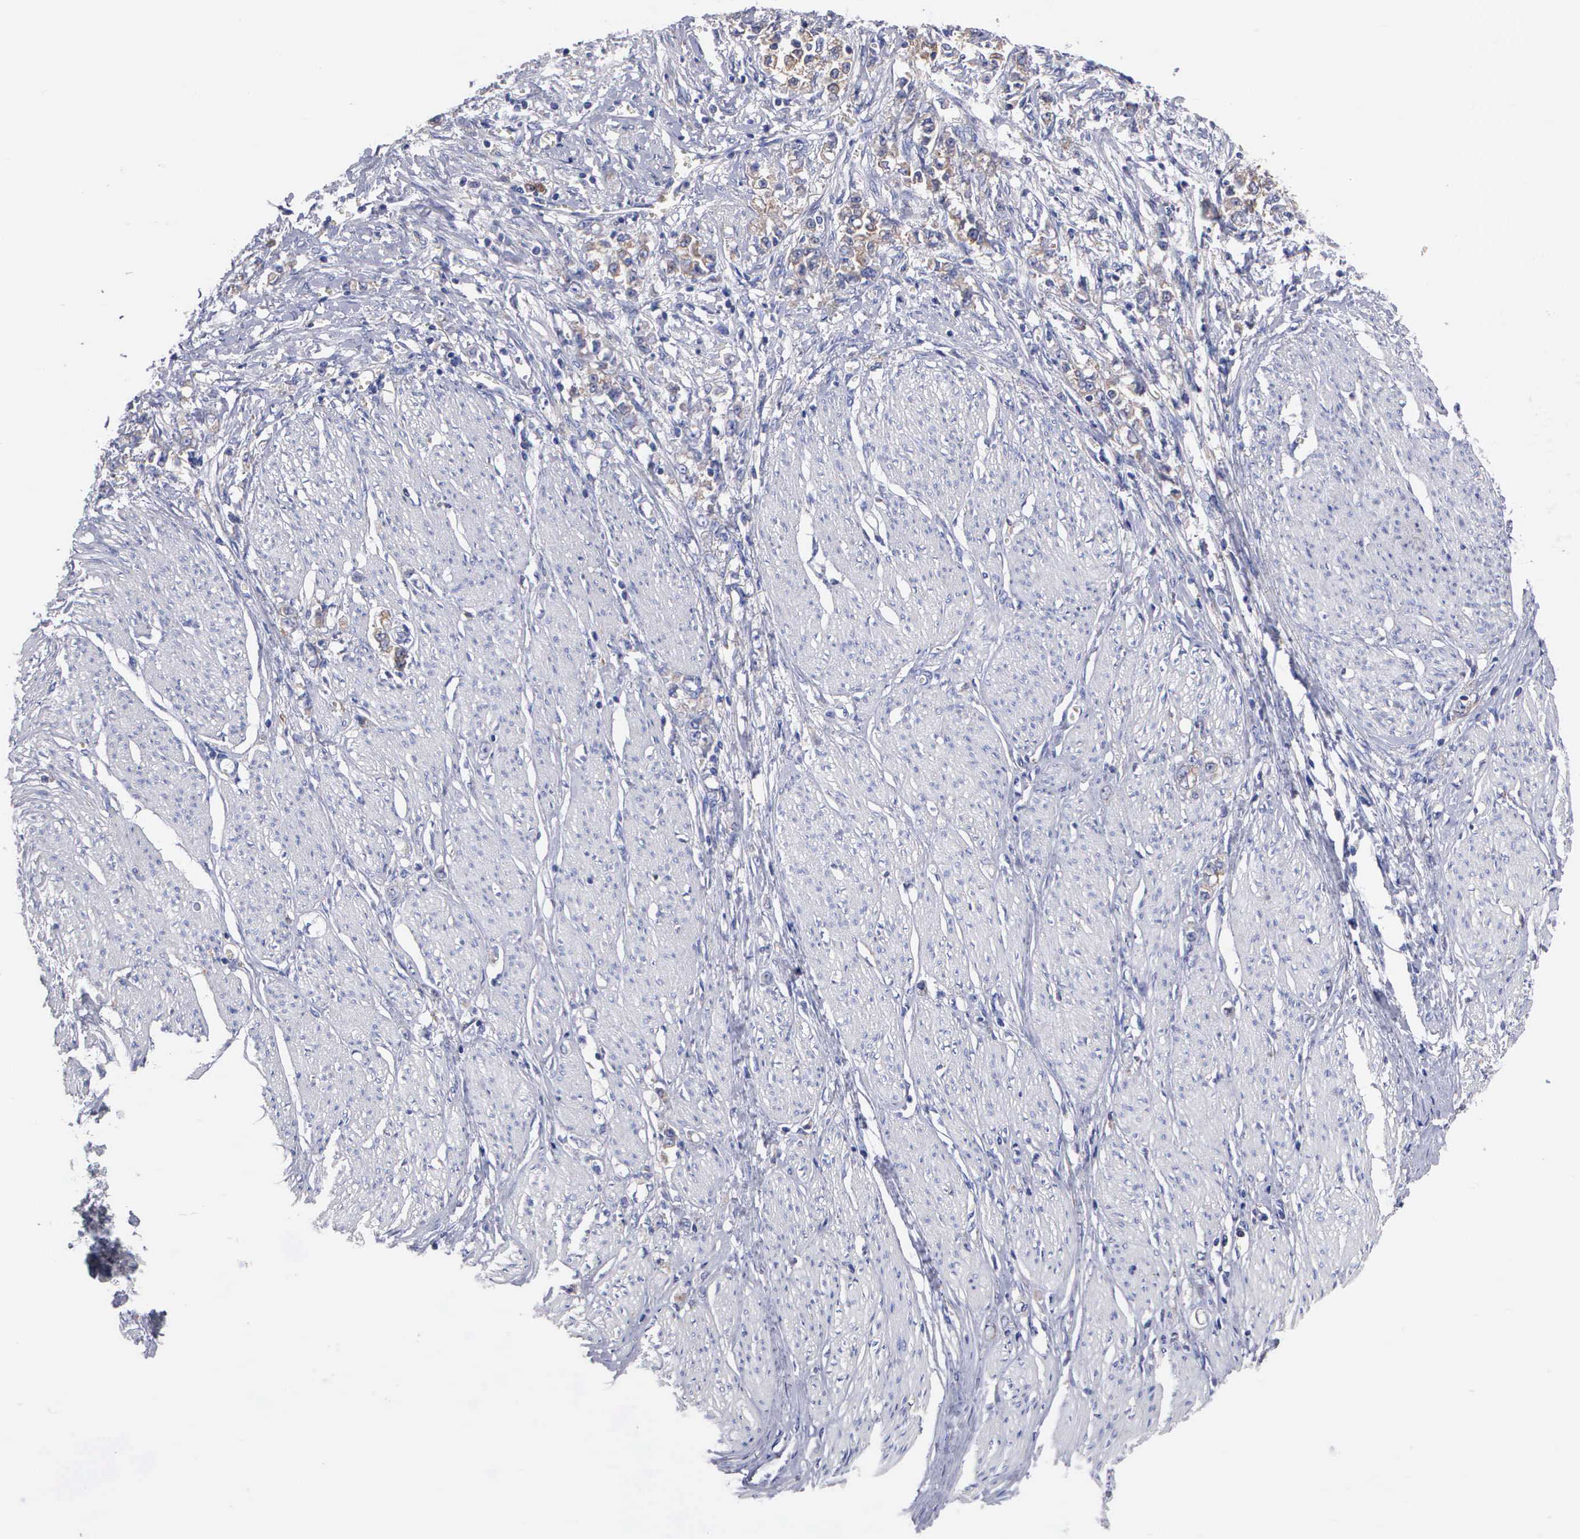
{"staining": {"intensity": "negative", "quantity": "none", "location": "none"}, "tissue": "stomach cancer", "cell_type": "Tumor cells", "image_type": "cancer", "snomed": [{"axis": "morphology", "description": "Adenocarcinoma, NOS"}, {"axis": "topography", "description": "Stomach"}], "caption": "A high-resolution photomicrograph shows IHC staining of adenocarcinoma (stomach), which exhibits no significant staining in tumor cells.", "gene": "PTGS2", "patient": {"sex": "male", "age": 72}}